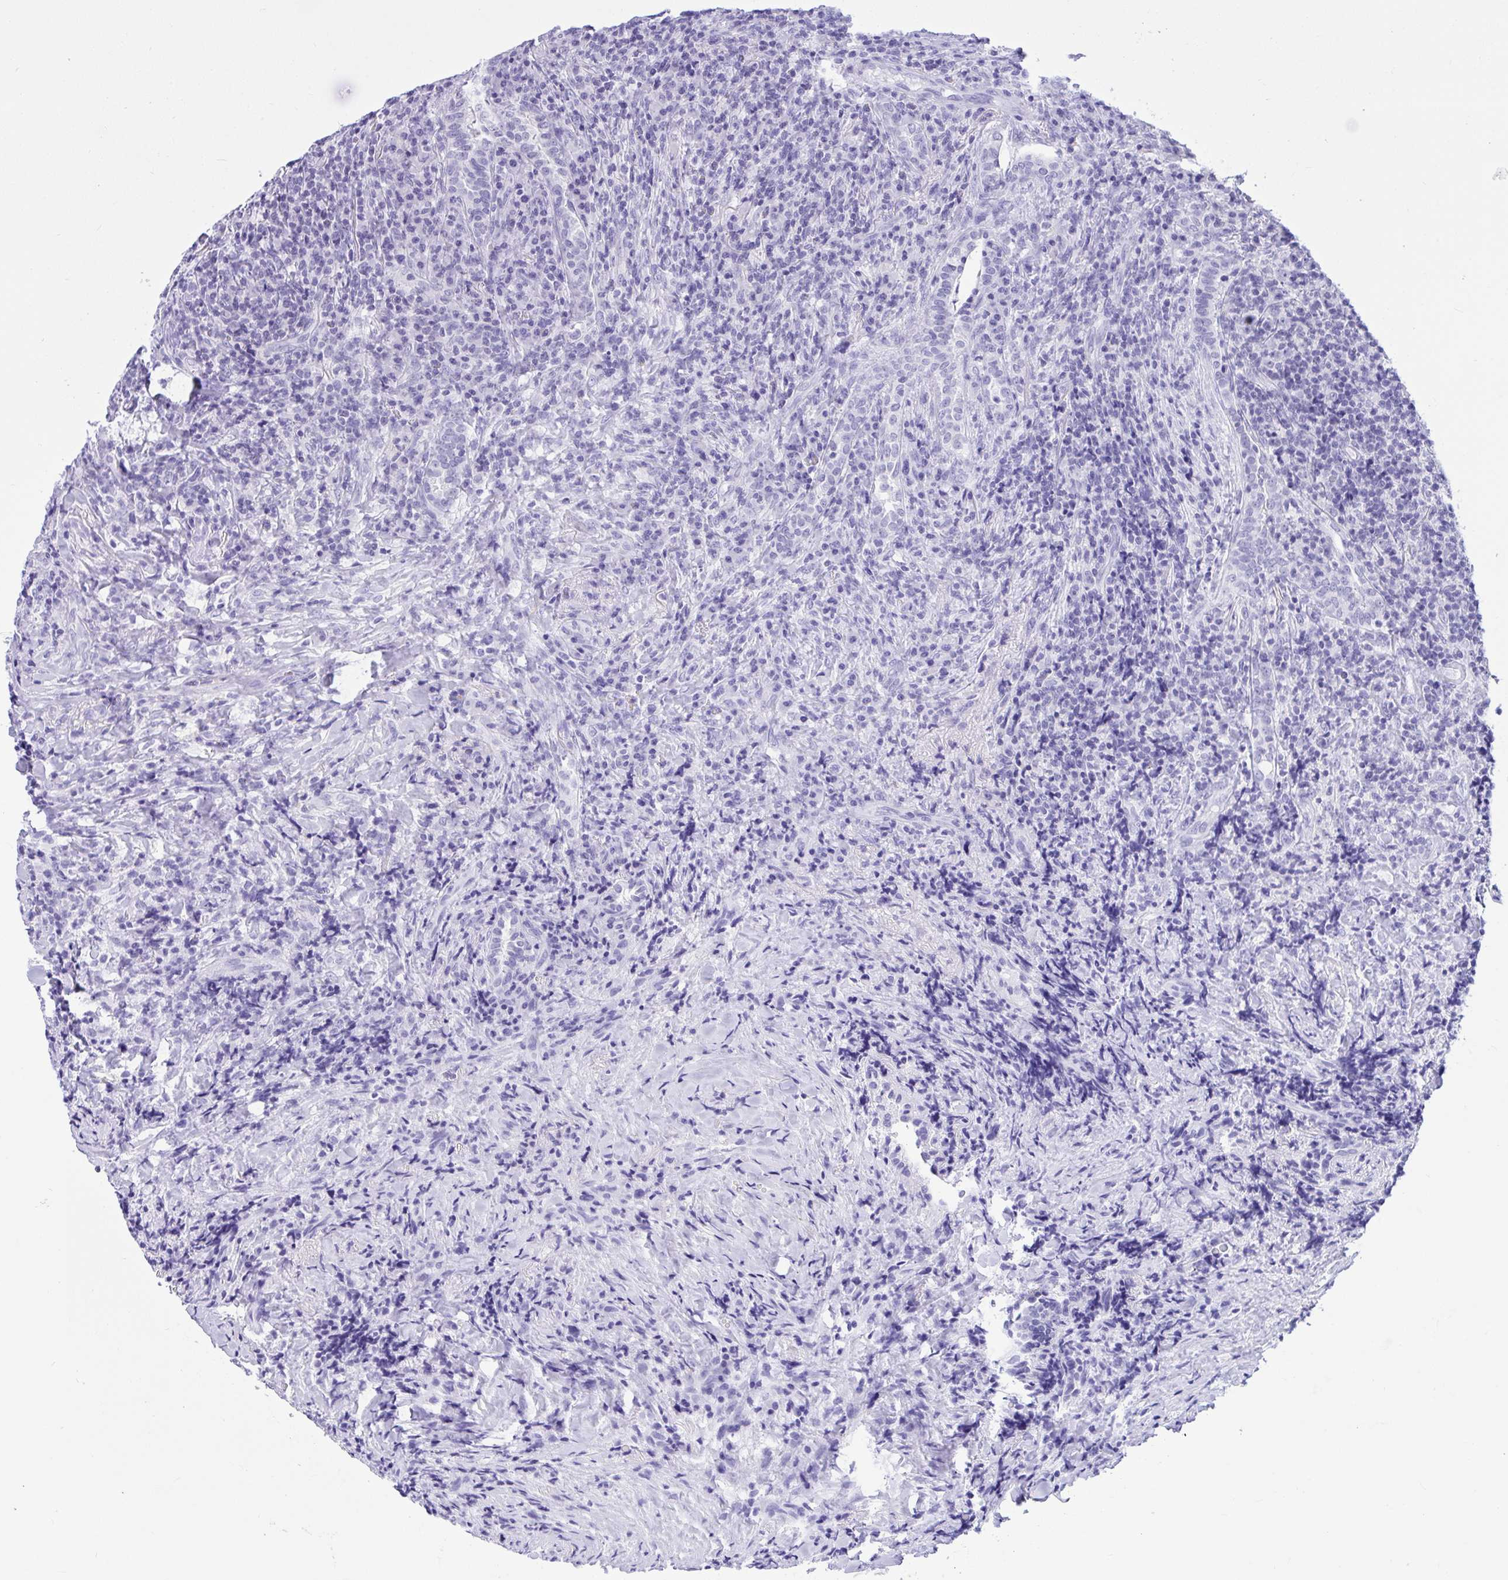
{"staining": {"intensity": "negative", "quantity": "none", "location": "none"}, "tissue": "lymphoma", "cell_type": "Tumor cells", "image_type": "cancer", "snomed": [{"axis": "morphology", "description": "Hodgkin's disease, NOS"}, {"axis": "topography", "description": "Lung"}], "caption": "High magnification brightfield microscopy of Hodgkin's disease stained with DAB (brown) and counterstained with hematoxylin (blue): tumor cells show no significant expression.", "gene": "PPP1CA", "patient": {"sex": "male", "age": 17}}